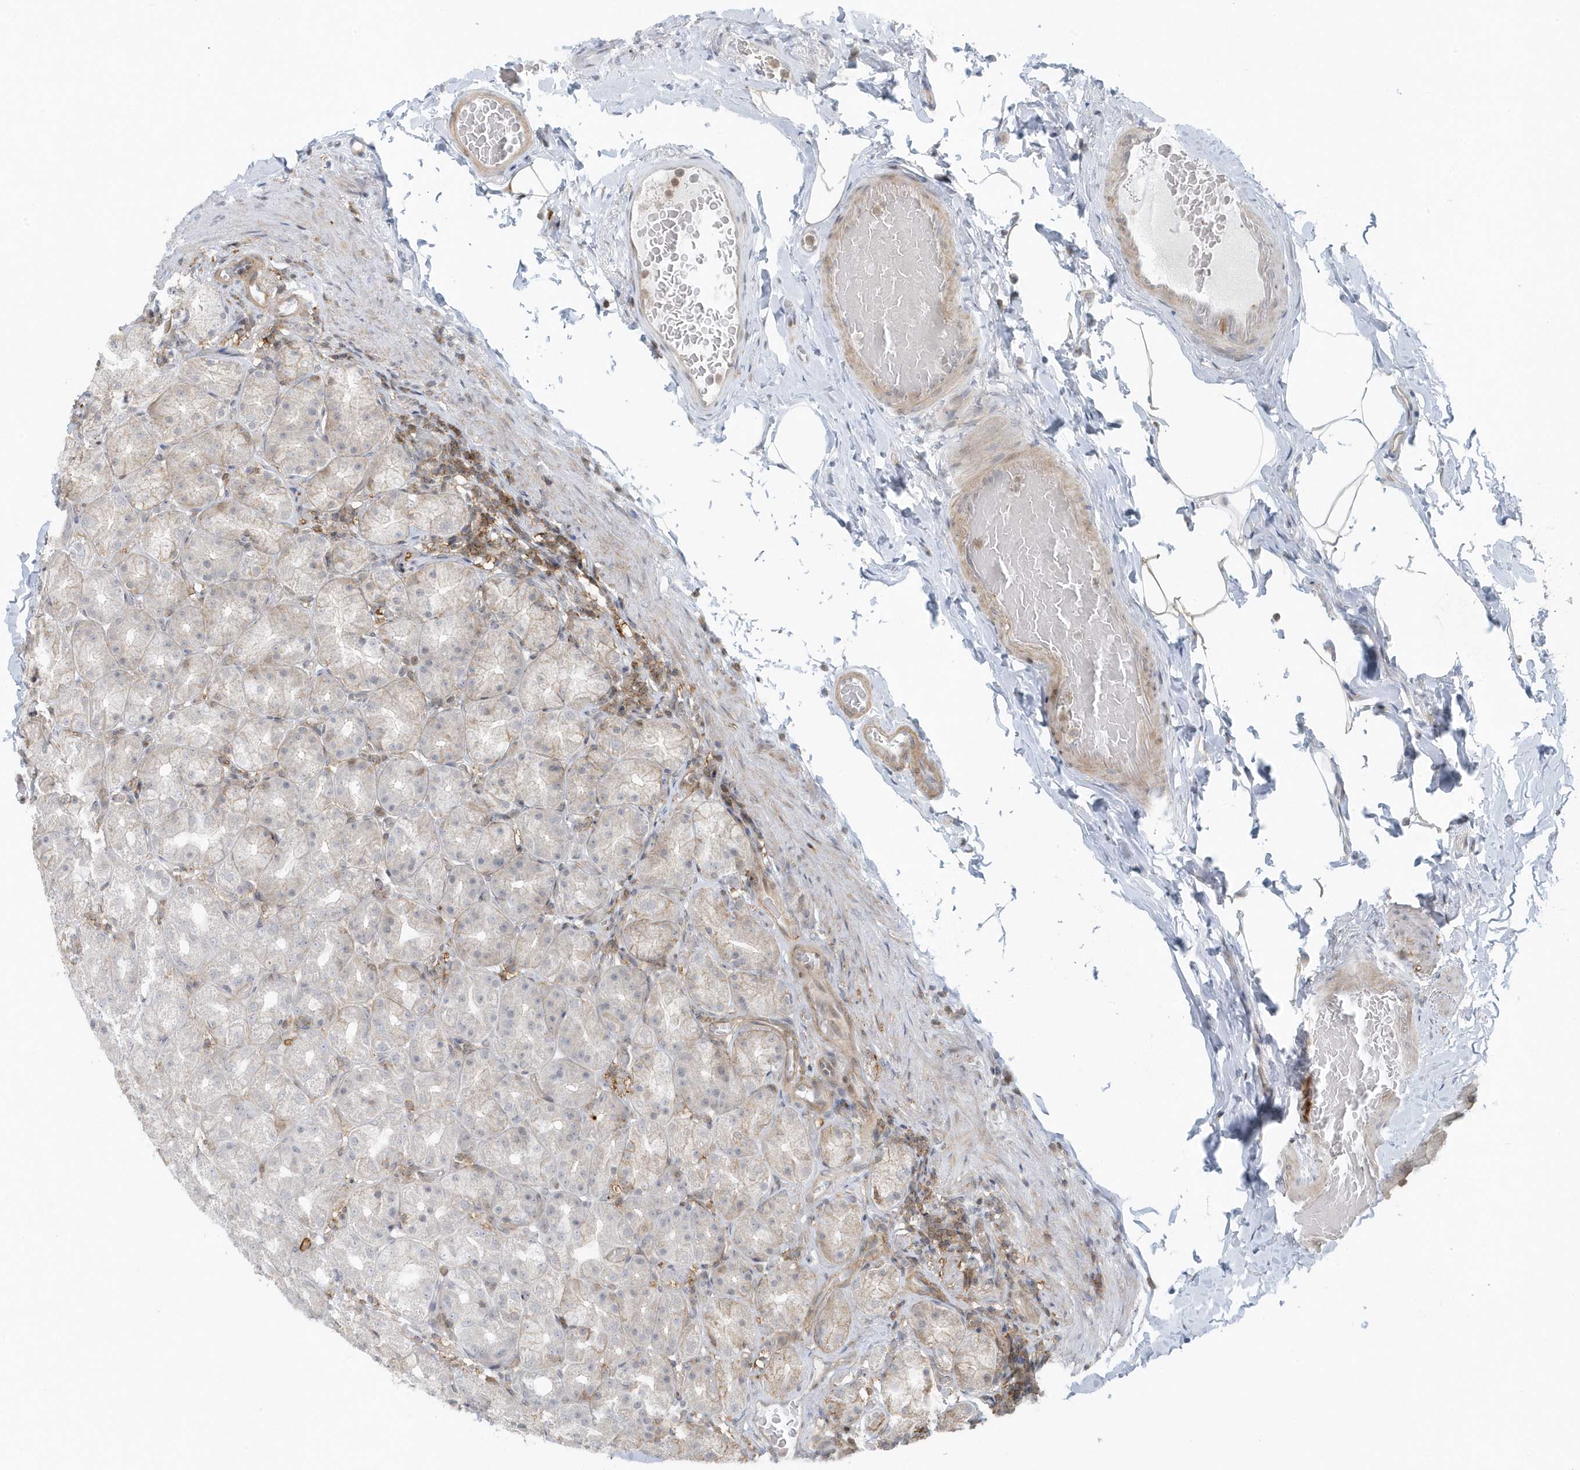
{"staining": {"intensity": "moderate", "quantity": "<25%", "location": "cytoplasmic/membranous,nuclear"}, "tissue": "stomach", "cell_type": "Glandular cells", "image_type": "normal", "snomed": [{"axis": "morphology", "description": "Normal tissue, NOS"}, {"axis": "topography", "description": "Stomach, upper"}], "caption": "Protein expression analysis of normal human stomach reveals moderate cytoplasmic/membranous,nuclear positivity in about <25% of glandular cells. (Stains: DAB in brown, nuclei in blue, Microscopy: brightfield microscopy at high magnification).", "gene": "CACNB2", "patient": {"sex": "male", "age": 68}}